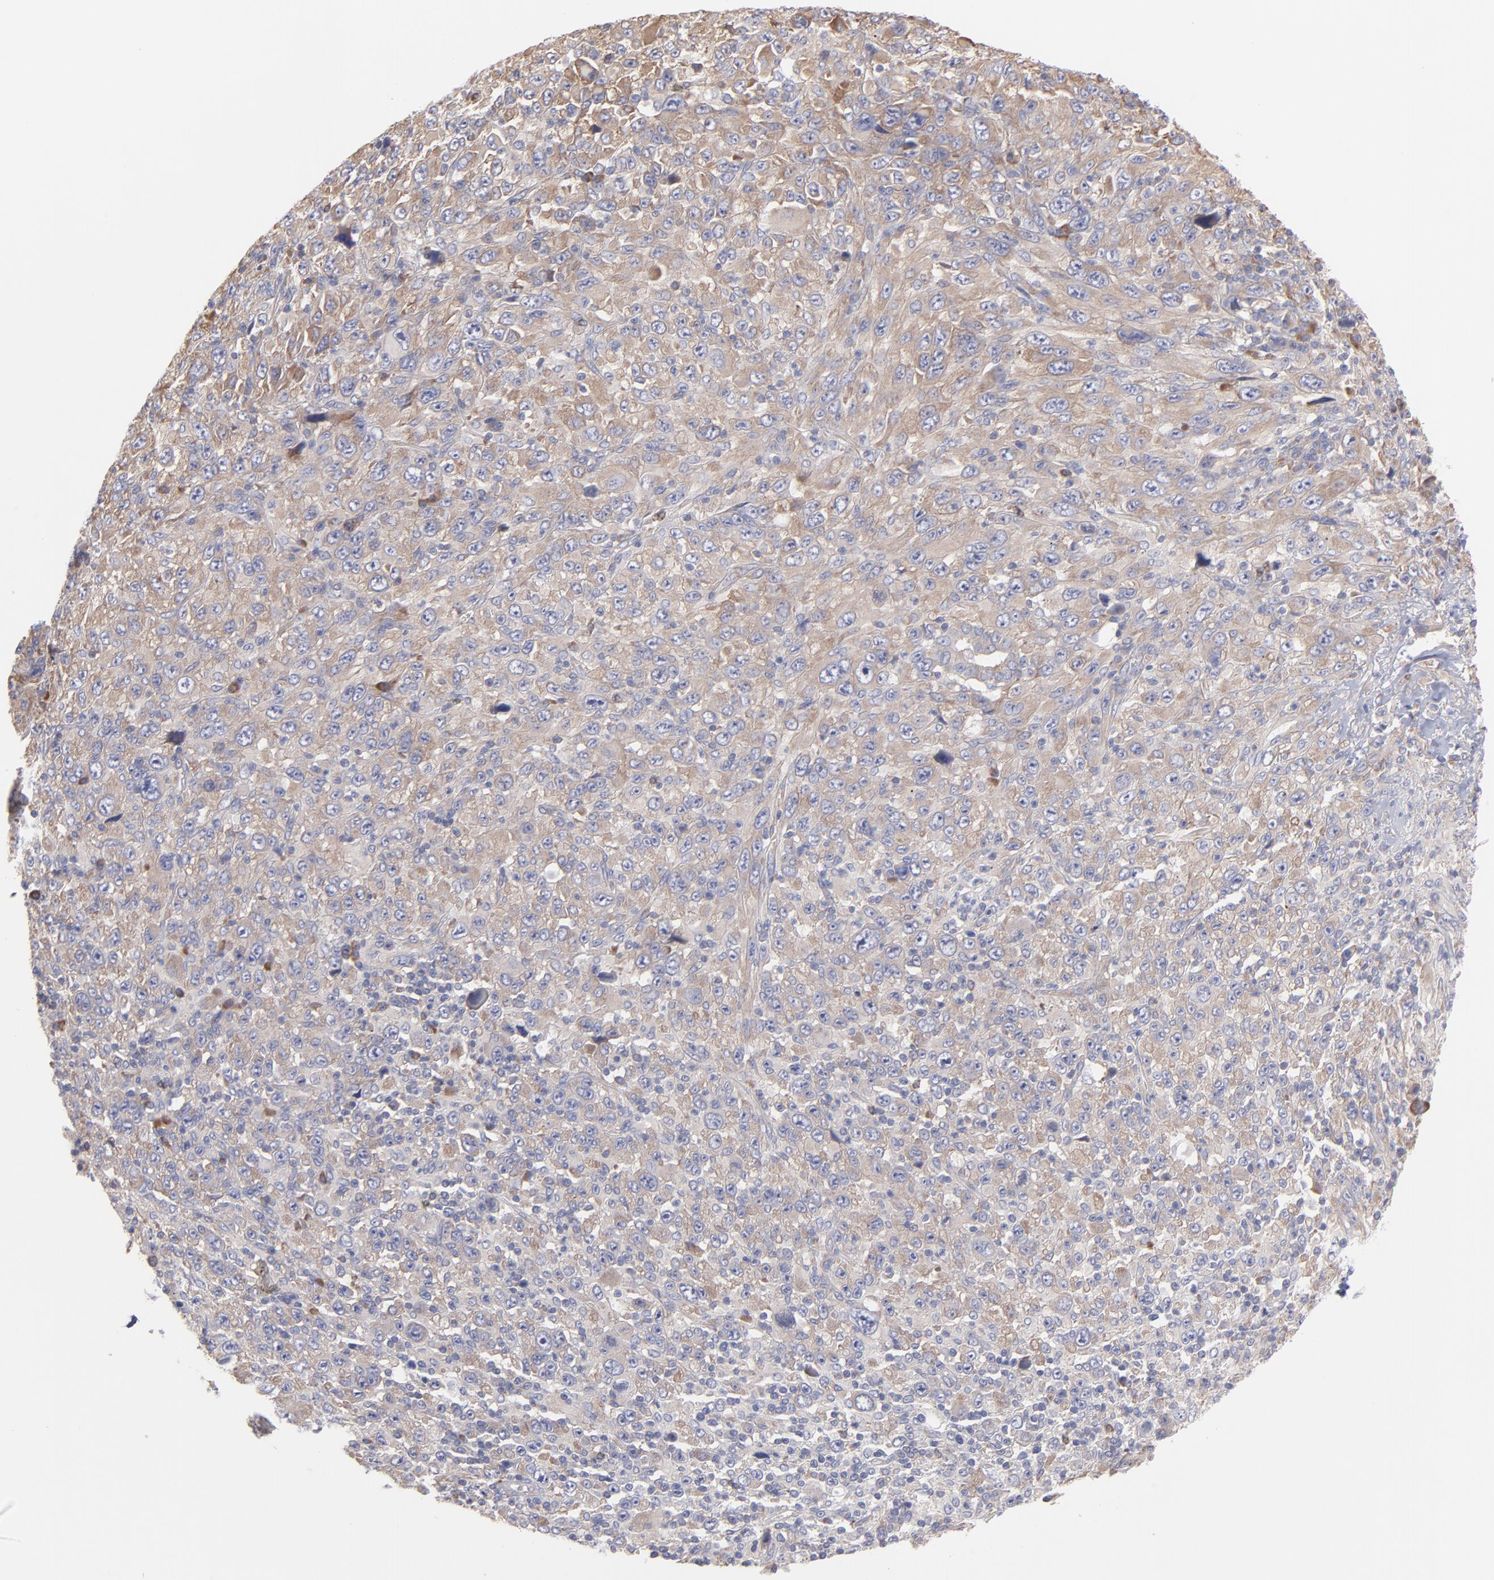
{"staining": {"intensity": "weak", "quantity": "25%-75%", "location": "cytoplasmic/membranous"}, "tissue": "melanoma", "cell_type": "Tumor cells", "image_type": "cancer", "snomed": [{"axis": "morphology", "description": "Malignant melanoma, Metastatic site"}, {"axis": "topography", "description": "Skin"}], "caption": "Immunohistochemical staining of malignant melanoma (metastatic site) shows low levels of weak cytoplasmic/membranous staining in approximately 25%-75% of tumor cells.", "gene": "RPLP0", "patient": {"sex": "female", "age": 56}}